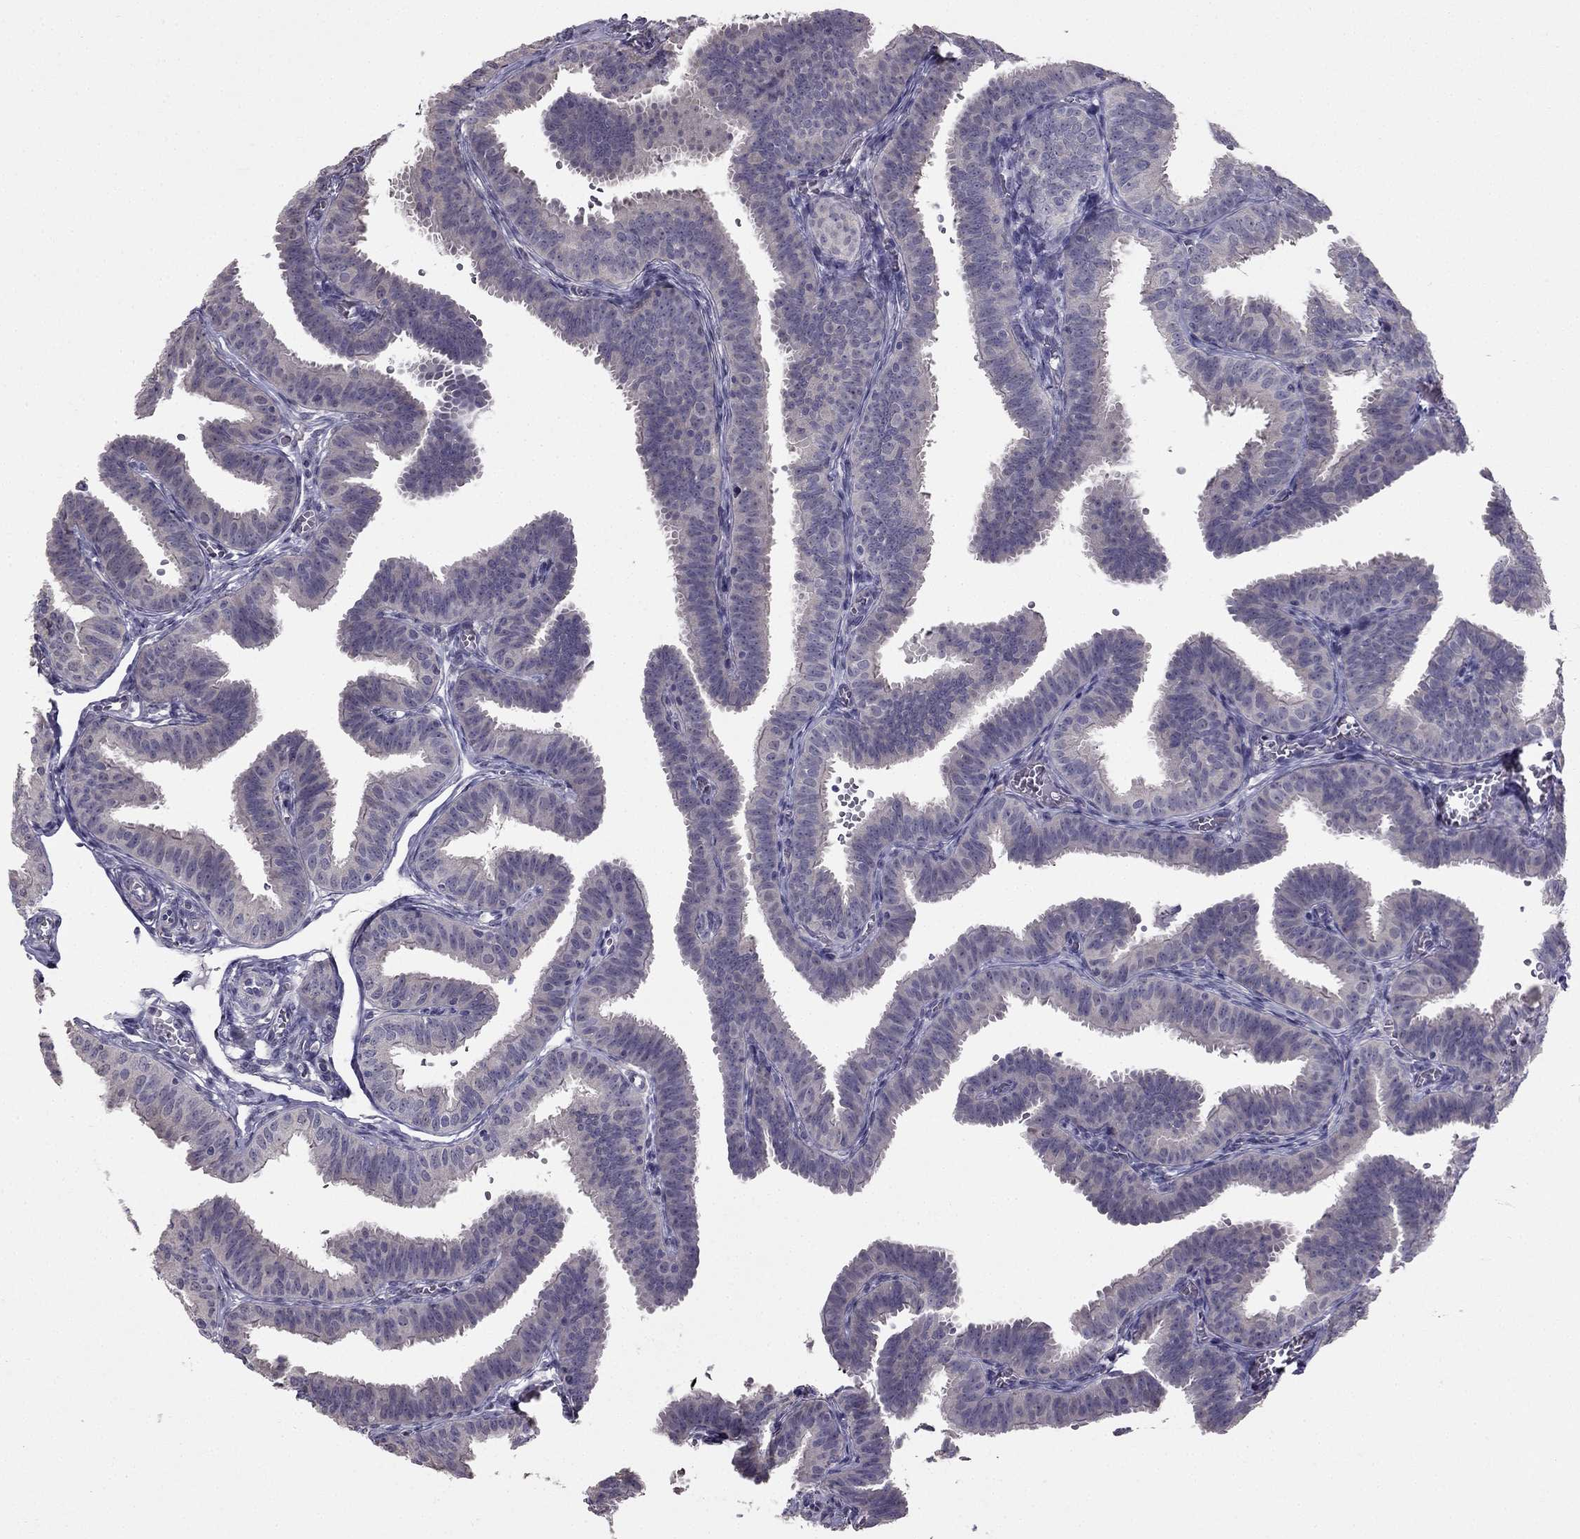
{"staining": {"intensity": "negative", "quantity": "none", "location": "none"}, "tissue": "fallopian tube", "cell_type": "Glandular cells", "image_type": "normal", "snomed": [{"axis": "morphology", "description": "Normal tissue, NOS"}, {"axis": "topography", "description": "Fallopian tube"}], "caption": "This is a image of immunohistochemistry staining of benign fallopian tube, which shows no expression in glandular cells.", "gene": "HSFX1", "patient": {"sex": "female", "age": 25}}